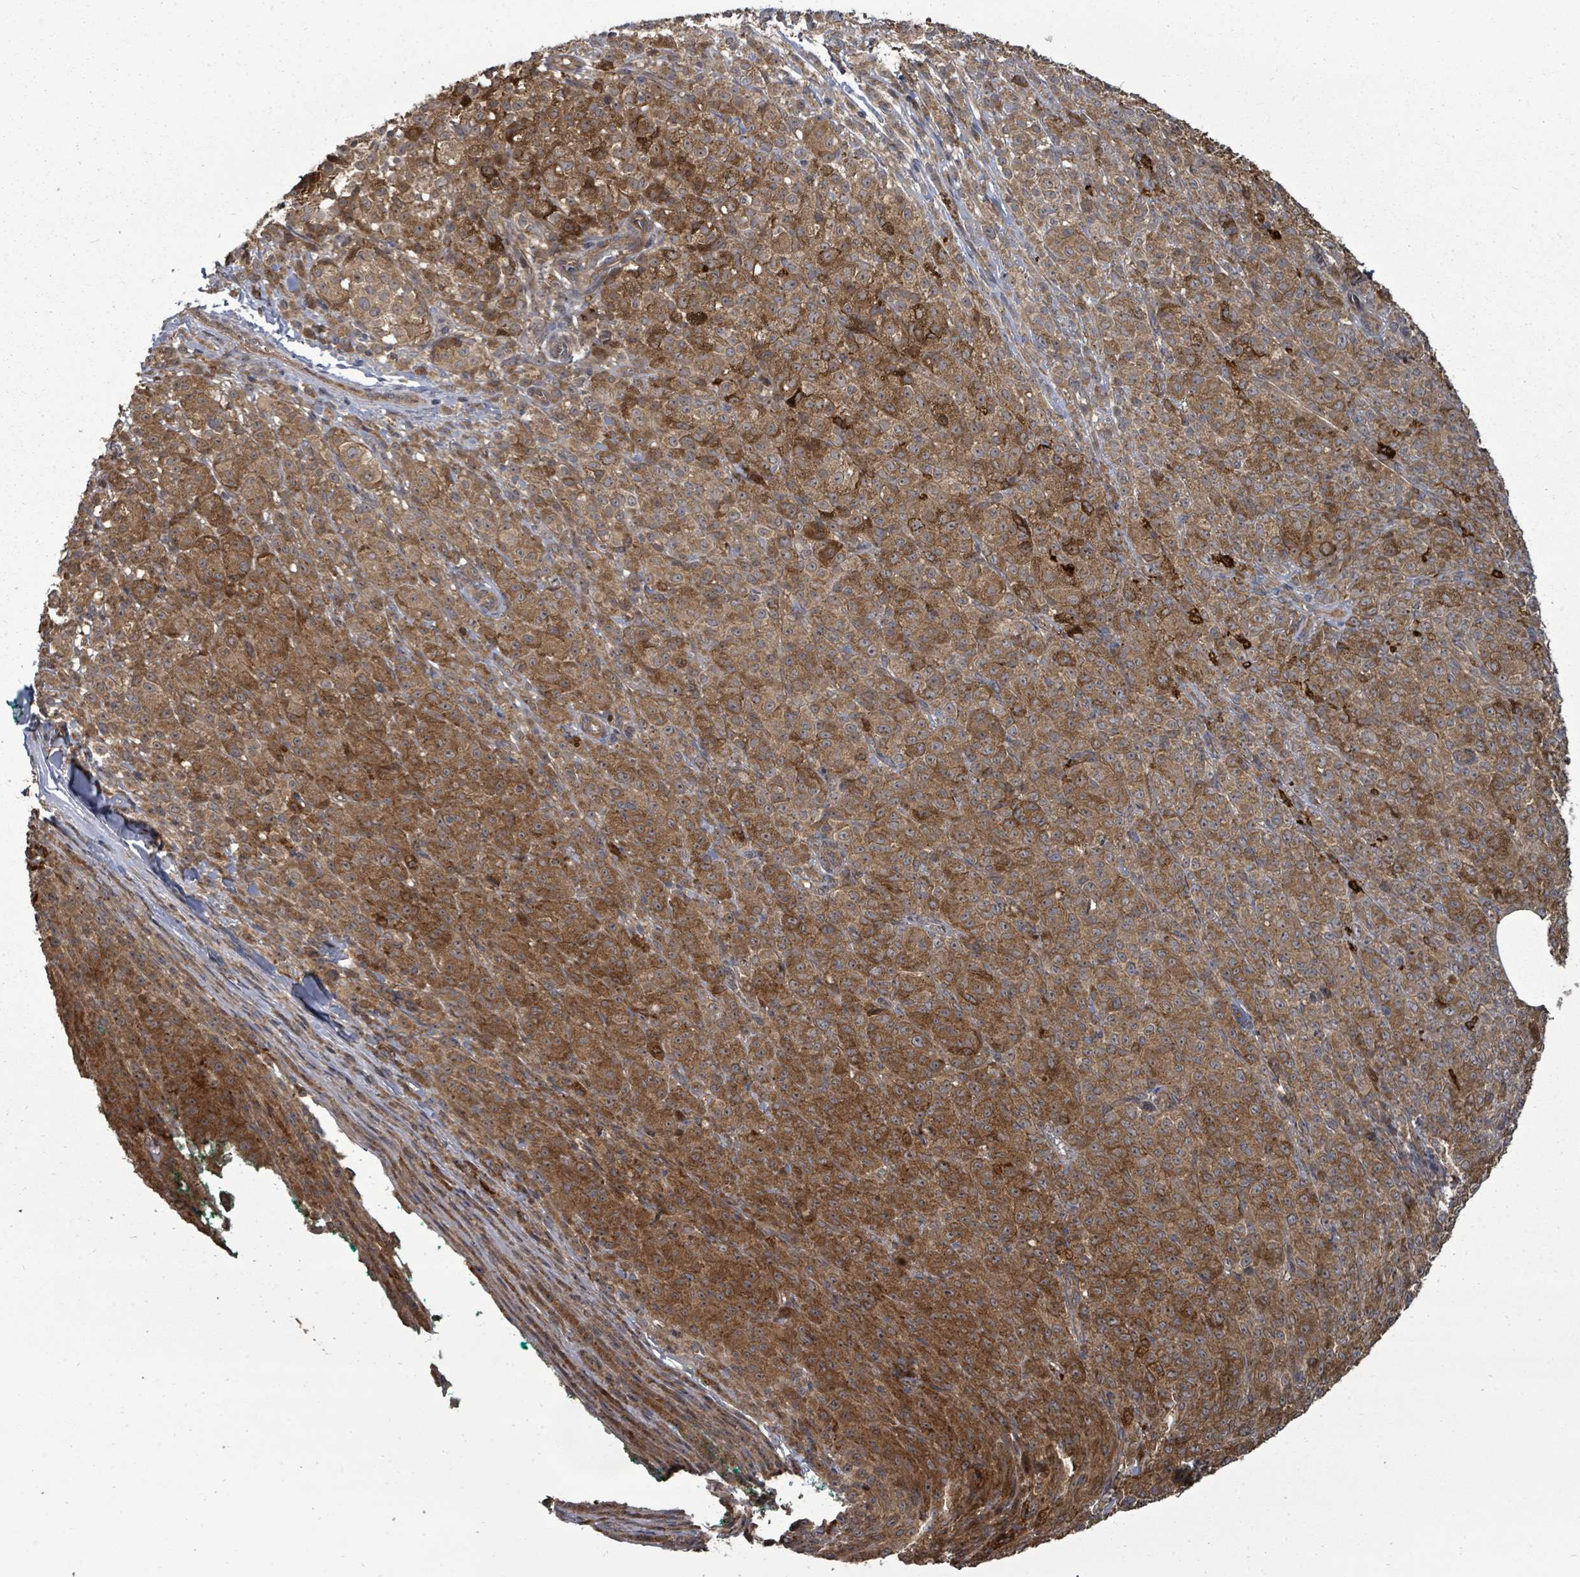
{"staining": {"intensity": "strong", "quantity": ">75%", "location": "cytoplasmic/membranous"}, "tissue": "melanoma", "cell_type": "Tumor cells", "image_type": "cancer", "snomed": [{"axis": "morphology", "description": "Malignant melanoma, NOS"}, {"axis": "topography", "description": "Skin"}], "caption": "Immunohistochemistry (IHC) histopathology image of neoplastic tissue: human melanoma stained using immunohistochemistry (IHC) shows high levels of strong protein expression localized specifically in the cytoplasmic/membranous of tumor cells, appearing as a cytoplasmic/membranous brown color.", "gene": "EIF3C", "patient": {"sex": "female", "age": 52}}